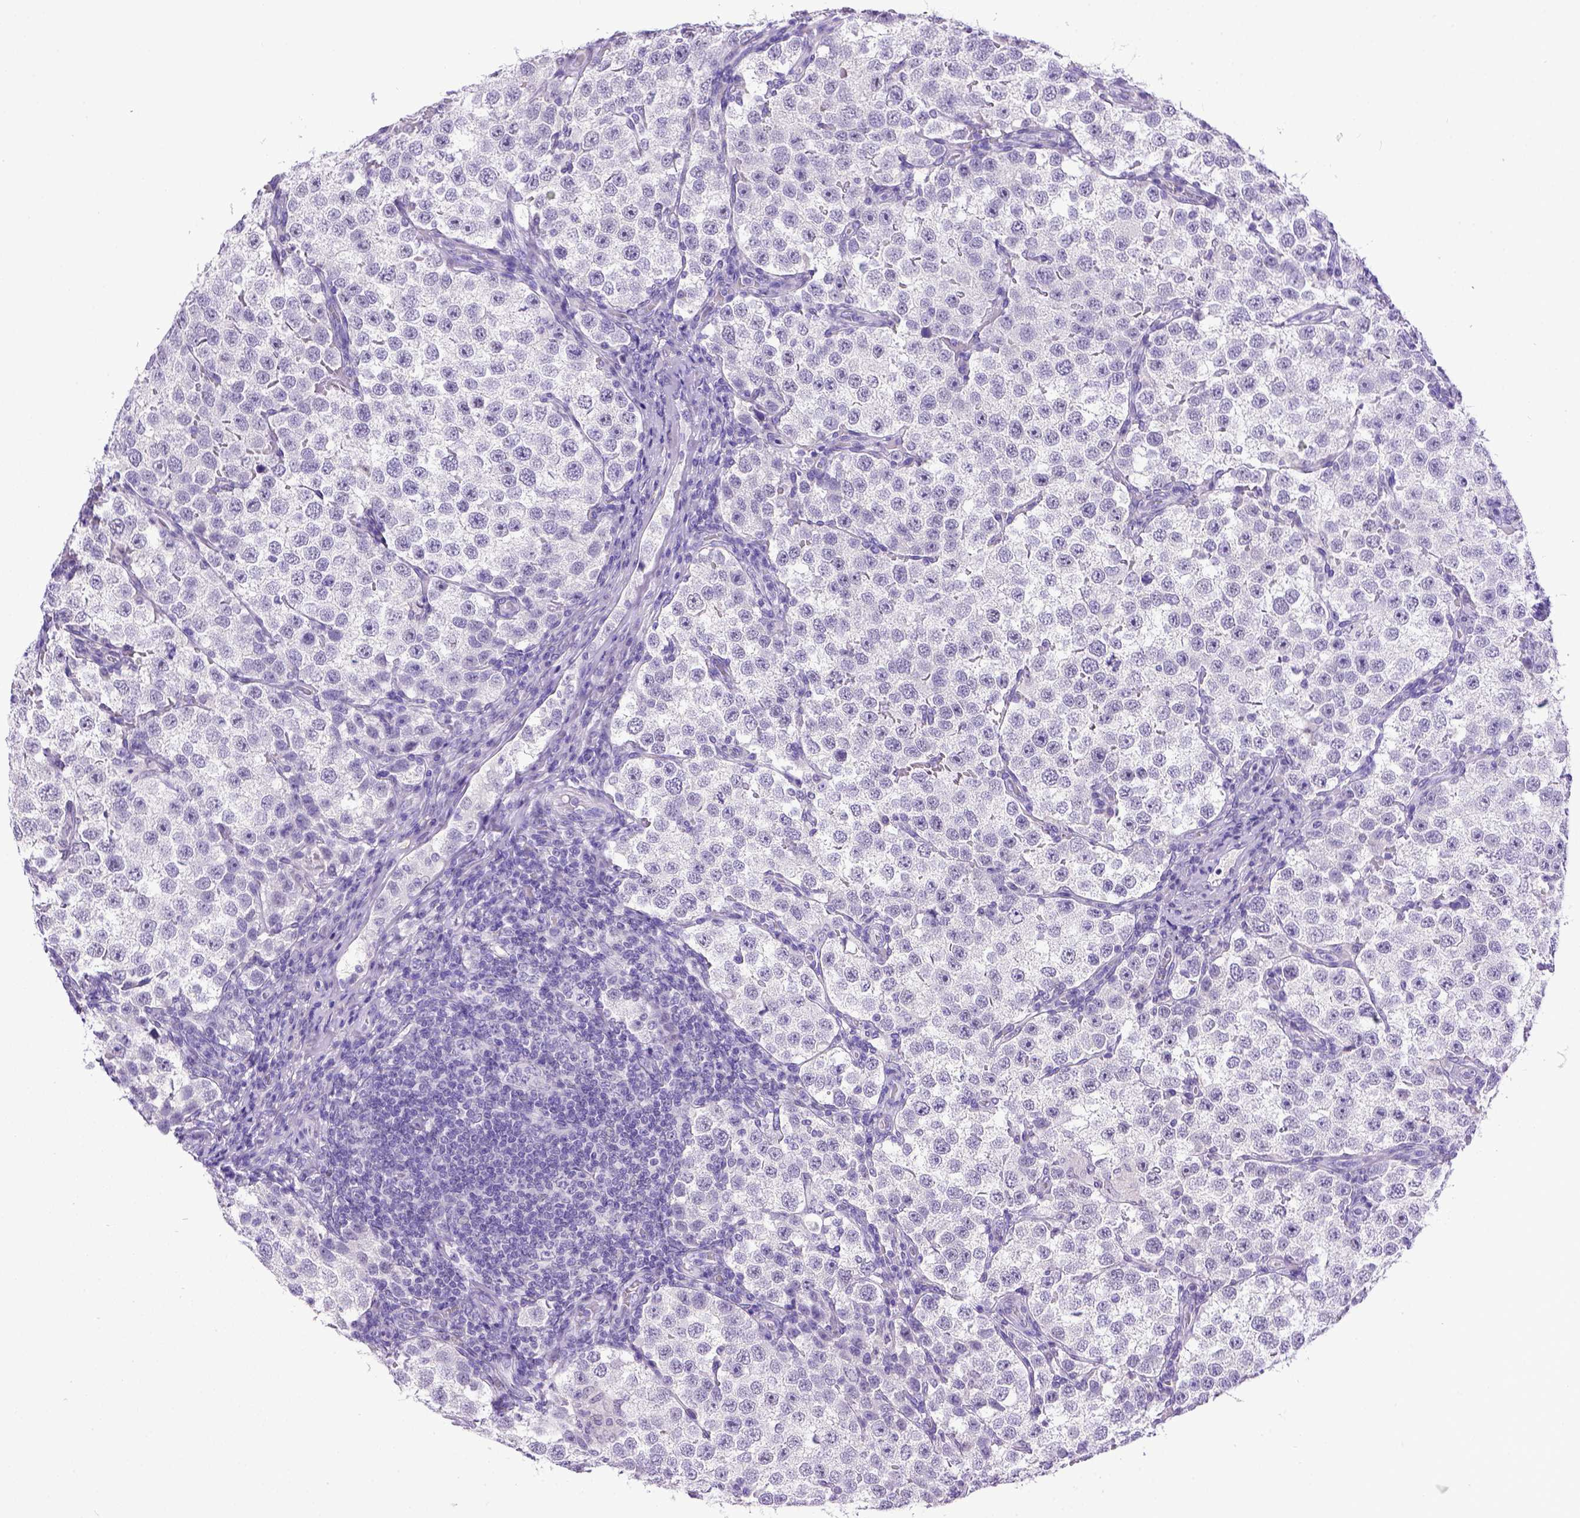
{"staining": {"intensity": "weak", "quantity": "<25%", "location": "cytoplasmic/membranous"}, "tissue": "testis cancer", "cell_type": "Tumor cells", "image_type": "cancer", "snomed": [{"axis": "morphology", "description": "Seminoma, NOS"}, {"axis": "topography", "description": "Testis"}], "caption": "Seminoma (testis) stained for a protein using immunohistochemistry demonstrates no expression tumor cells.", "gene": "ESR1", "patient": {"sex": "male", "age": 37}}